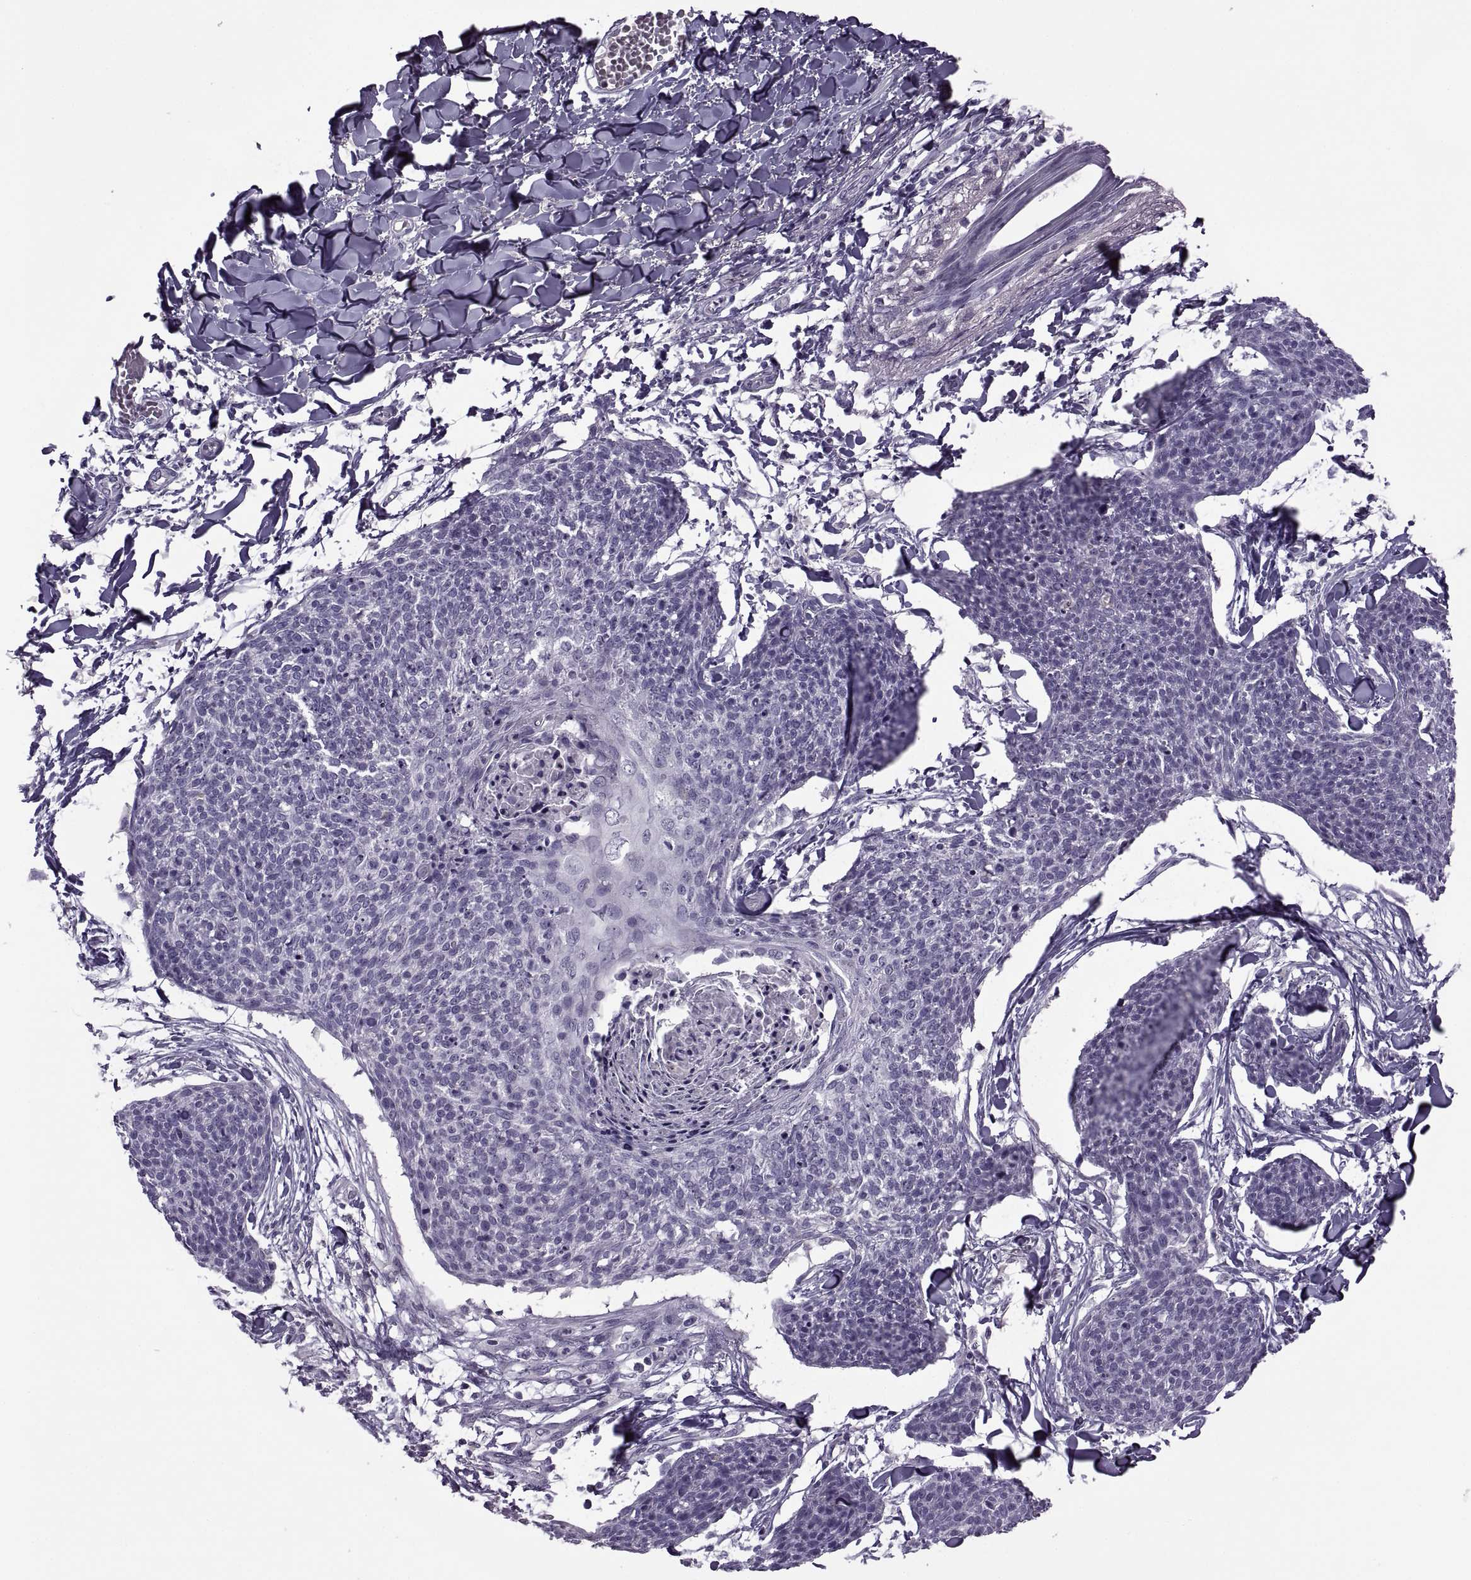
{"staining": {"intensity": "negative", "quantity": "none", "location": "none"}, "tissue": "skin cancer", "cell_type": "Tumor cells", "image_type": "cancer", "snomed": [{"axis": "morphology", "description": "Squamous cell carcinoma, NOS"}, {"axis": "topography", "description": "Skin"}, {"axis": "topography", "description": "Vulva"}], "caption": "An image of skin cancer (squamous cell carcinoma) stained for a protein displays no brown staining in tumor cells.", "gene": "RSPH6A", "patient": {"sex": "female", "age": 75}}